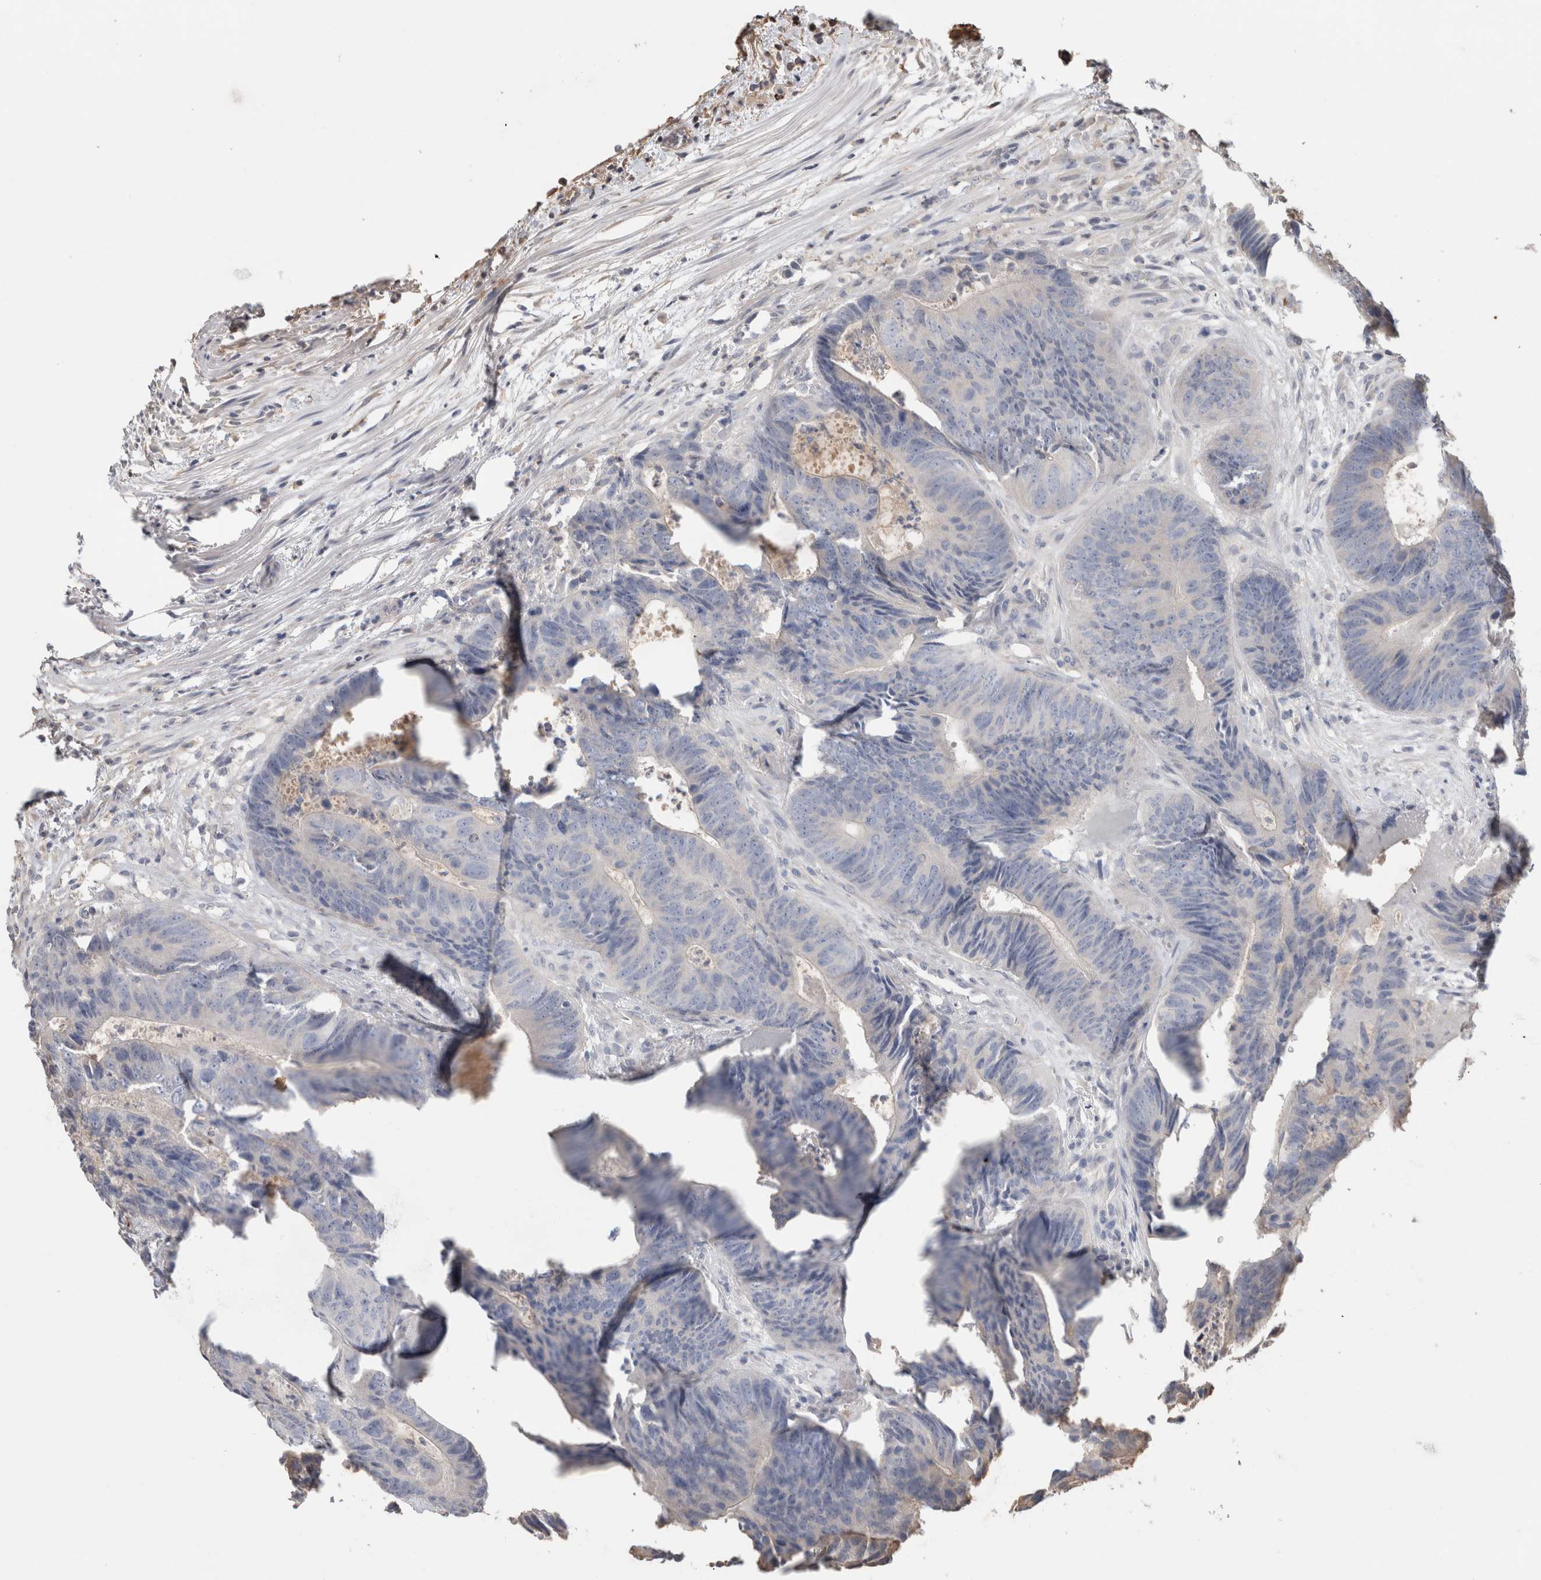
{"staining": {"intensity": "weak", "quantity": "<25%", "location": "cytoplasmic/membranous"}, "tissue": "colorectal cancer", "cell_type": "Tumor cells", "image_type": "cancer", "snomed": [{"axis": "morphology", "description": "Adenocarcinoma, NOS"}, {"axis": "topography", "description": "Colon"}], "caption": "Immunohistochemistry of human colorectal cancer (adenocarcinoma) demonstrates no positivity in tumor cells. (Immunohistochemistry, brightfield microscopy, high magnification).", "gene": "TRIM5", "patient": {"sex": "male", "age": 56}}